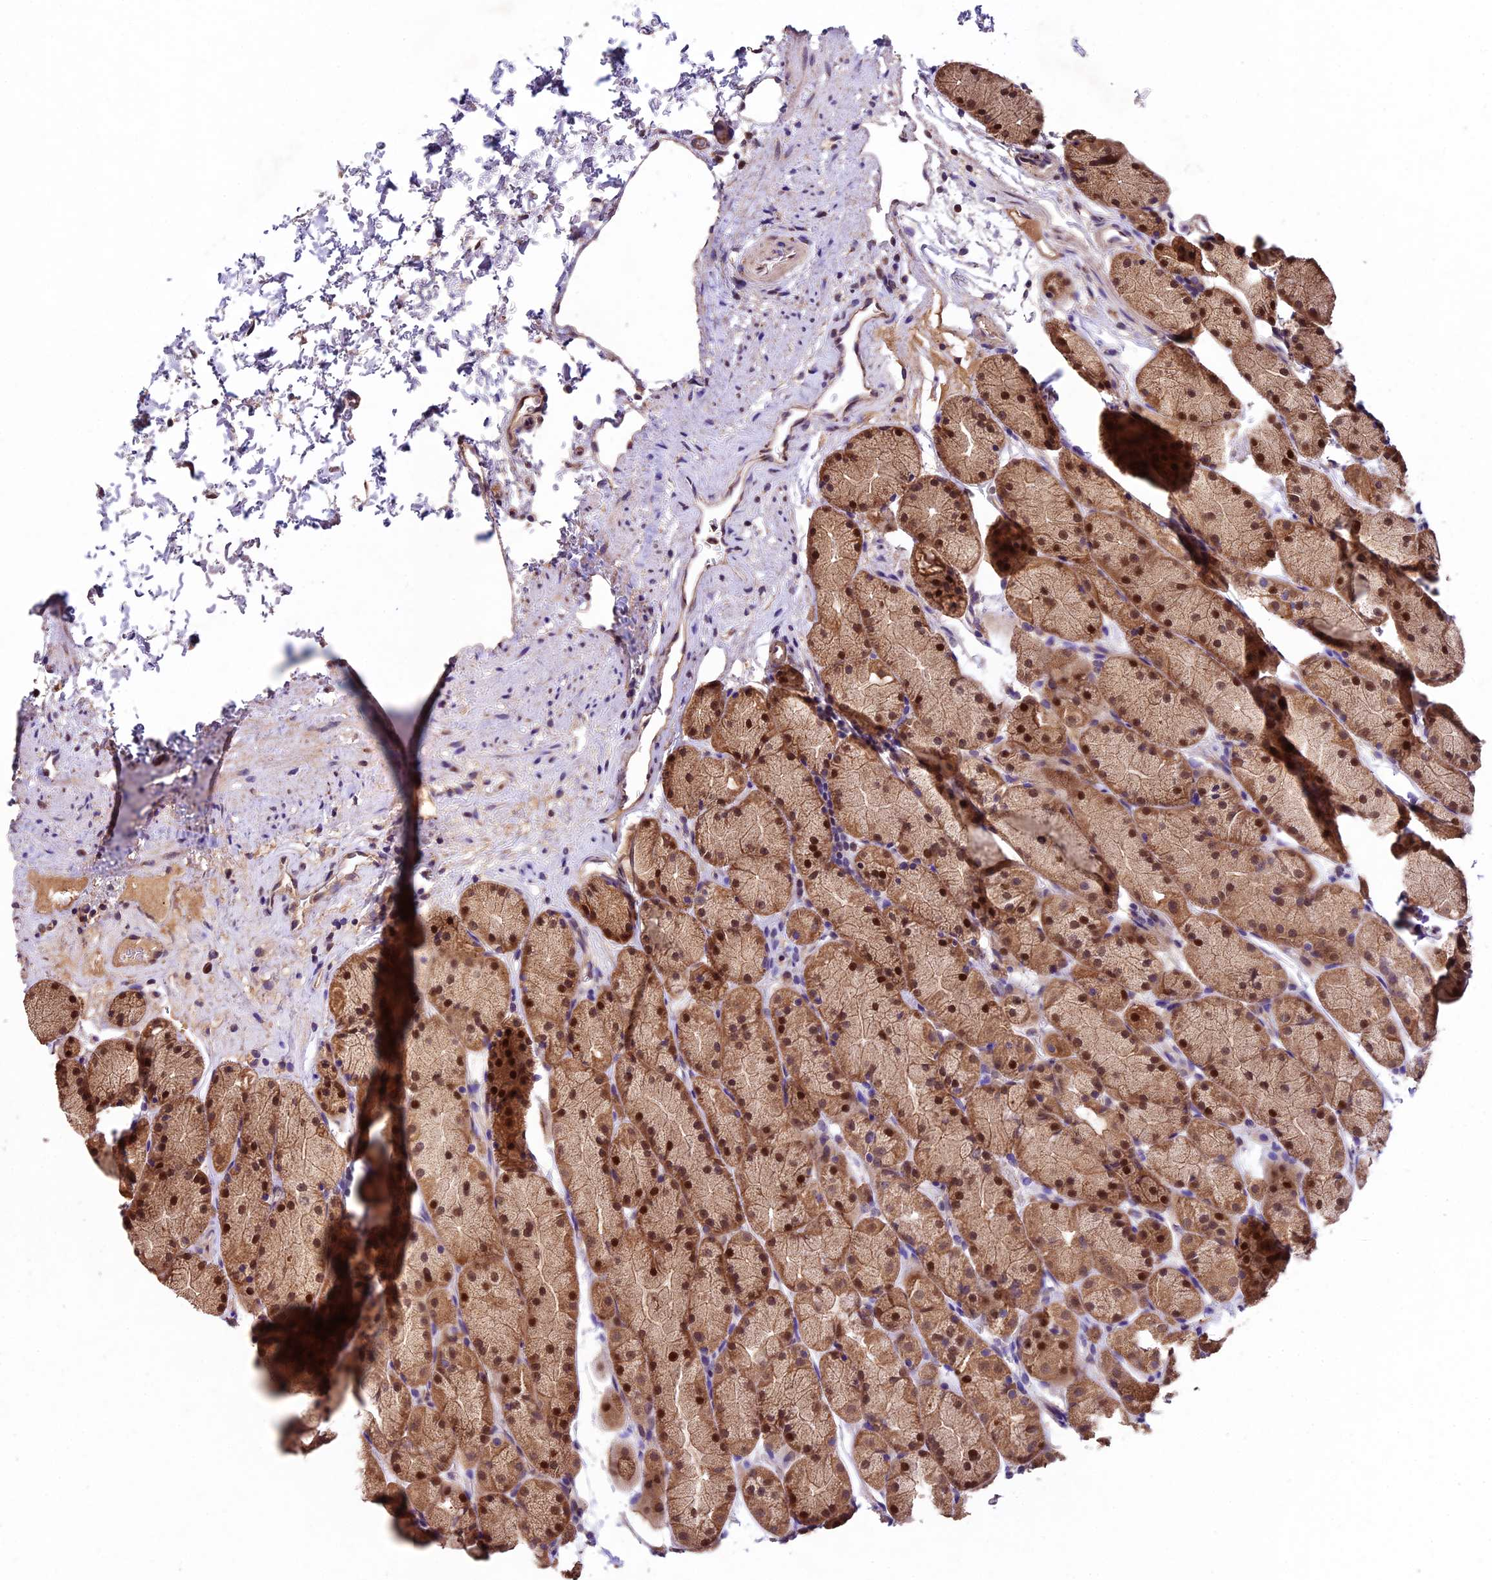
{"staining": {"intensity": "moderate", "quantity": ">75%", "location": "cytoplasmic/membranous,nuclear"}, "tissue": "stomach", "cell_type": "Glandular cells", "image_type": "normal", "snomed": [{"axis": "morphology", "description": "Normal tissue, NOS"}, {"axis": "topography", "description": "Stomach, upper"}, {"axis": "topography", "description": "Stomach"}], "caption": "Immunohistochemistry (IHC) photomicrograph of benign human stomach stained for a protein (brown), which shows medium levels of moderate cytoplasmic/membranous,nuclear staining in about >75% of glandular cells.", "gene": "SBNO2", "patient": {"sex": "male", "age": 47}}